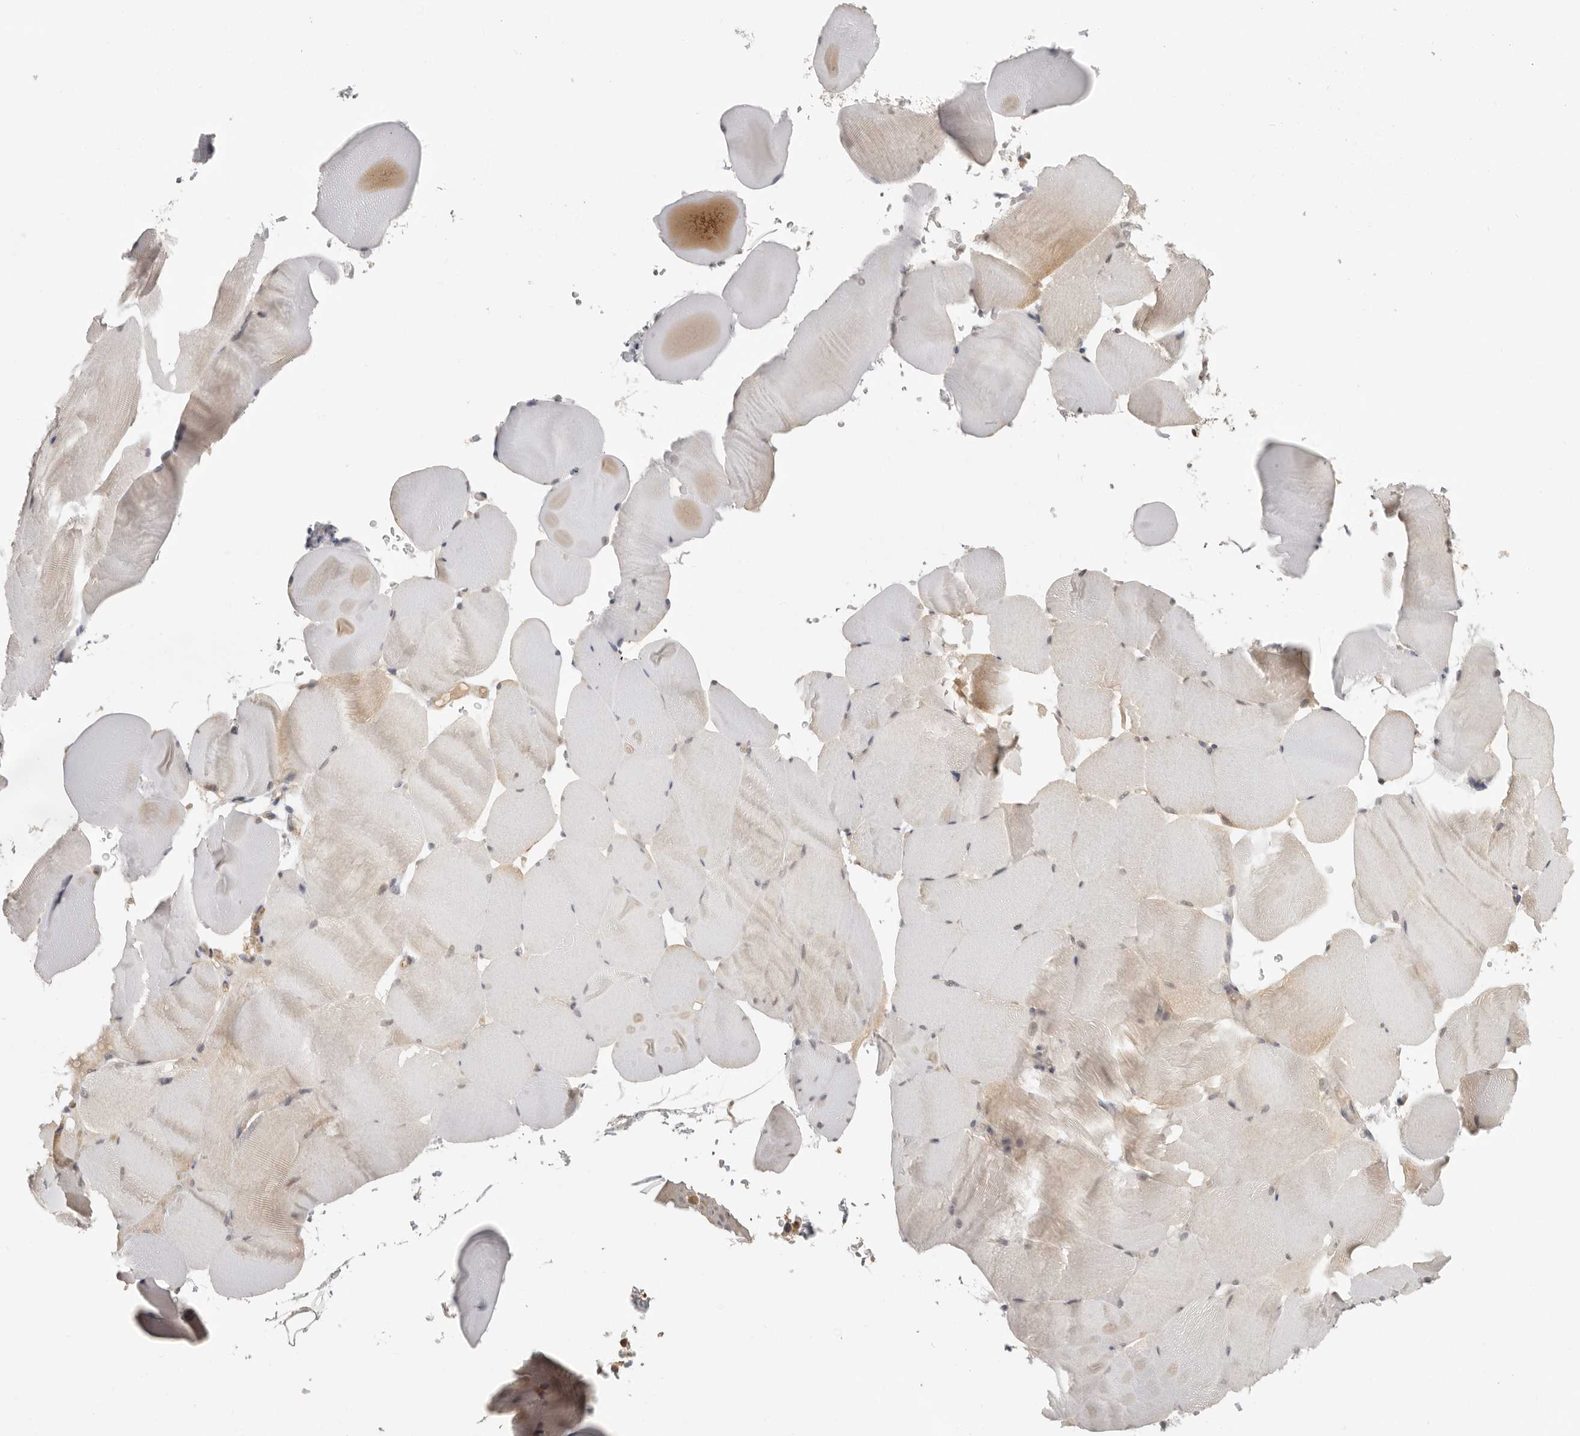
{"staining": {"intensity": "weak", "quantity": "<25%", "location": "cytoplasmic/membranous"}, "tissue": "skeletal muscle", "cell_type": "Myocytes", "image_type": "normal", "snomed": [{"axis": "morphology", "description": "Normal tissue, NOS"}, {"axis": "topography", "description": "Skeletal muscle"}, {"axis": "topography", "description": "Parathyroid gland"}], "caption": "DAB (3,3'-diaminobenzidine) immunohistochemical staining of unremarkable skeletal muscle reveals no significant staining in myocytes. (DAB immunohistochemistry with hematoxylin counter stain).", "gene": "PSMA5", "patient": {"sex": "female", "age": 37}}